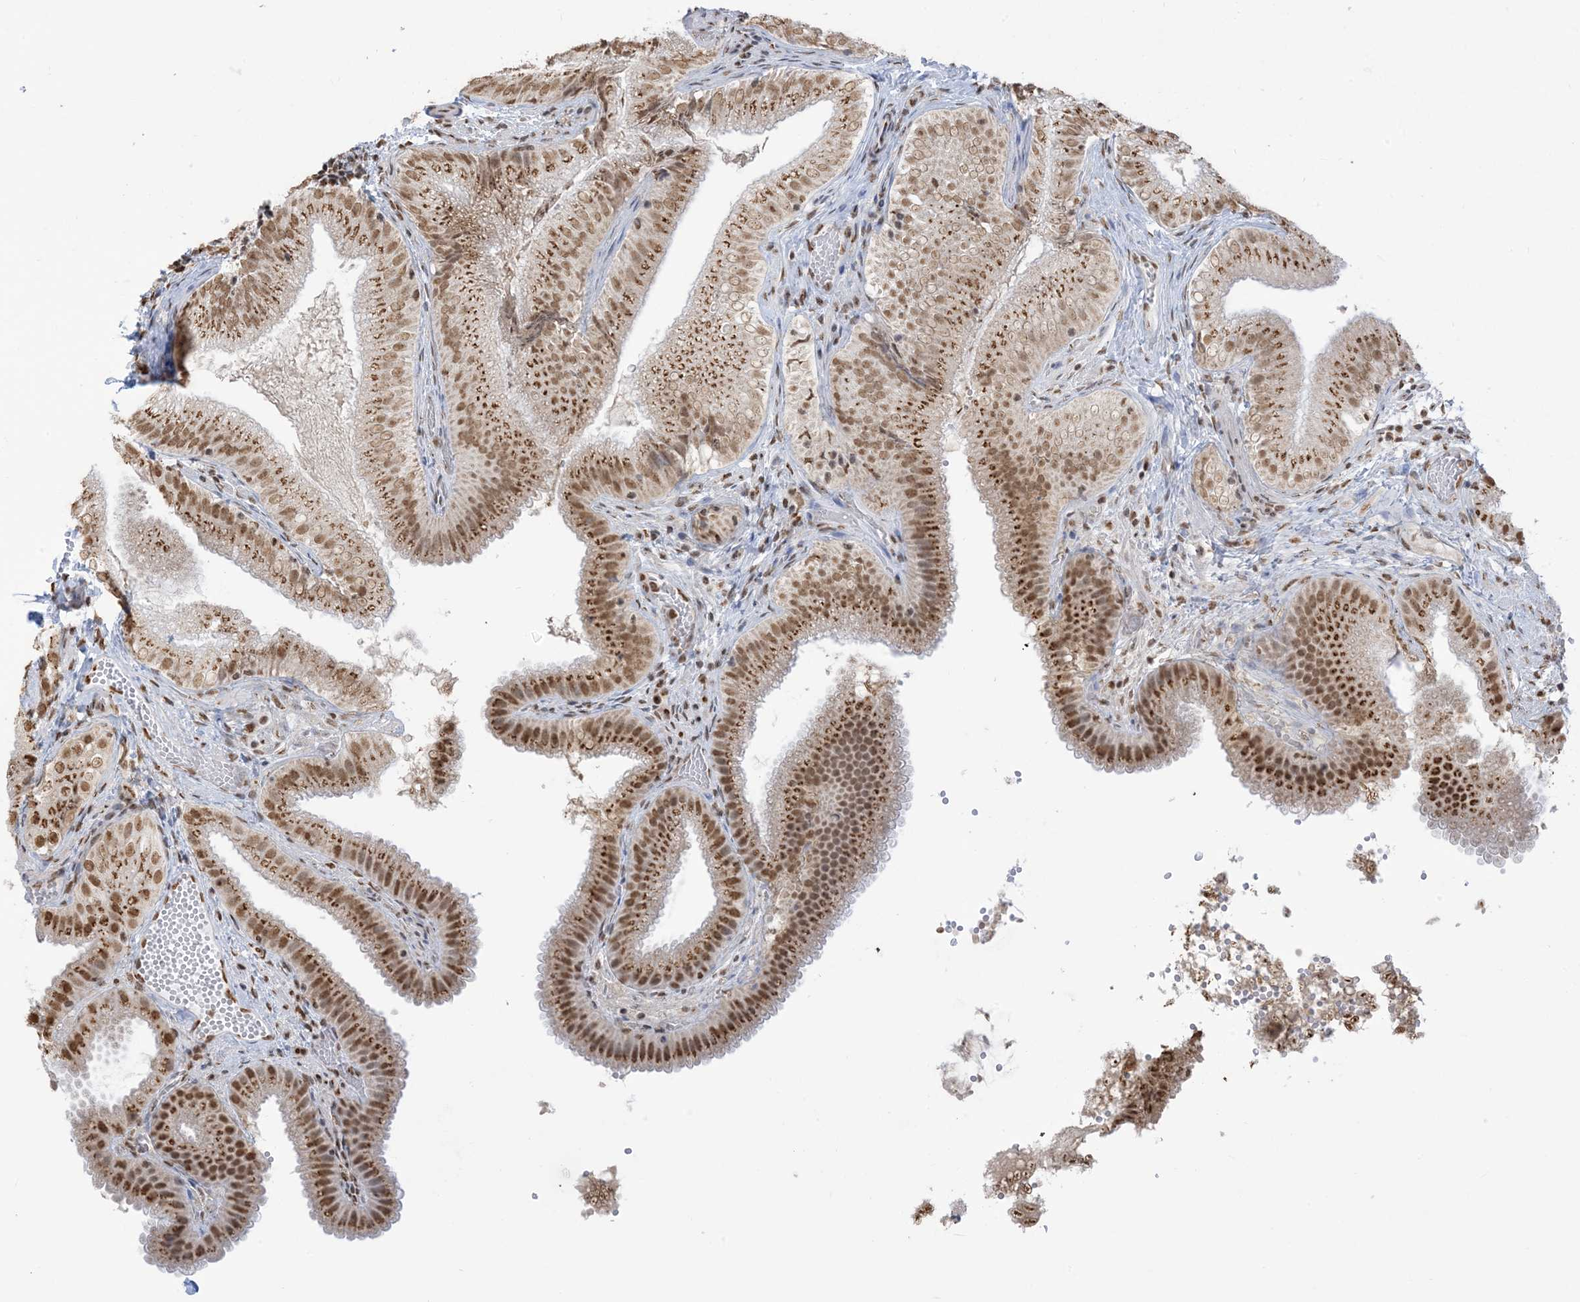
{"staining": {"intensity": "moderate", "quantity": ">75%", "location": "cytoplasmic/membranous,nuclear"}, "tissue": "gallbladder", "cell_type": "Glandular cells", "image_type": "normal", "snomed": [{"axis": "morphology", "description": "Normal tissue, NOS"}, {"axis": "topography", "description": "Gallbladder"}], "caption": "This is an image of immunohistochemistry staining of normal gallbladder, which shows moderate staining in the cytoplasmic/membranous,nuclear of glandular cells.", "gene": "GPR107", "patient": {"sex": "female", "age": 30}}